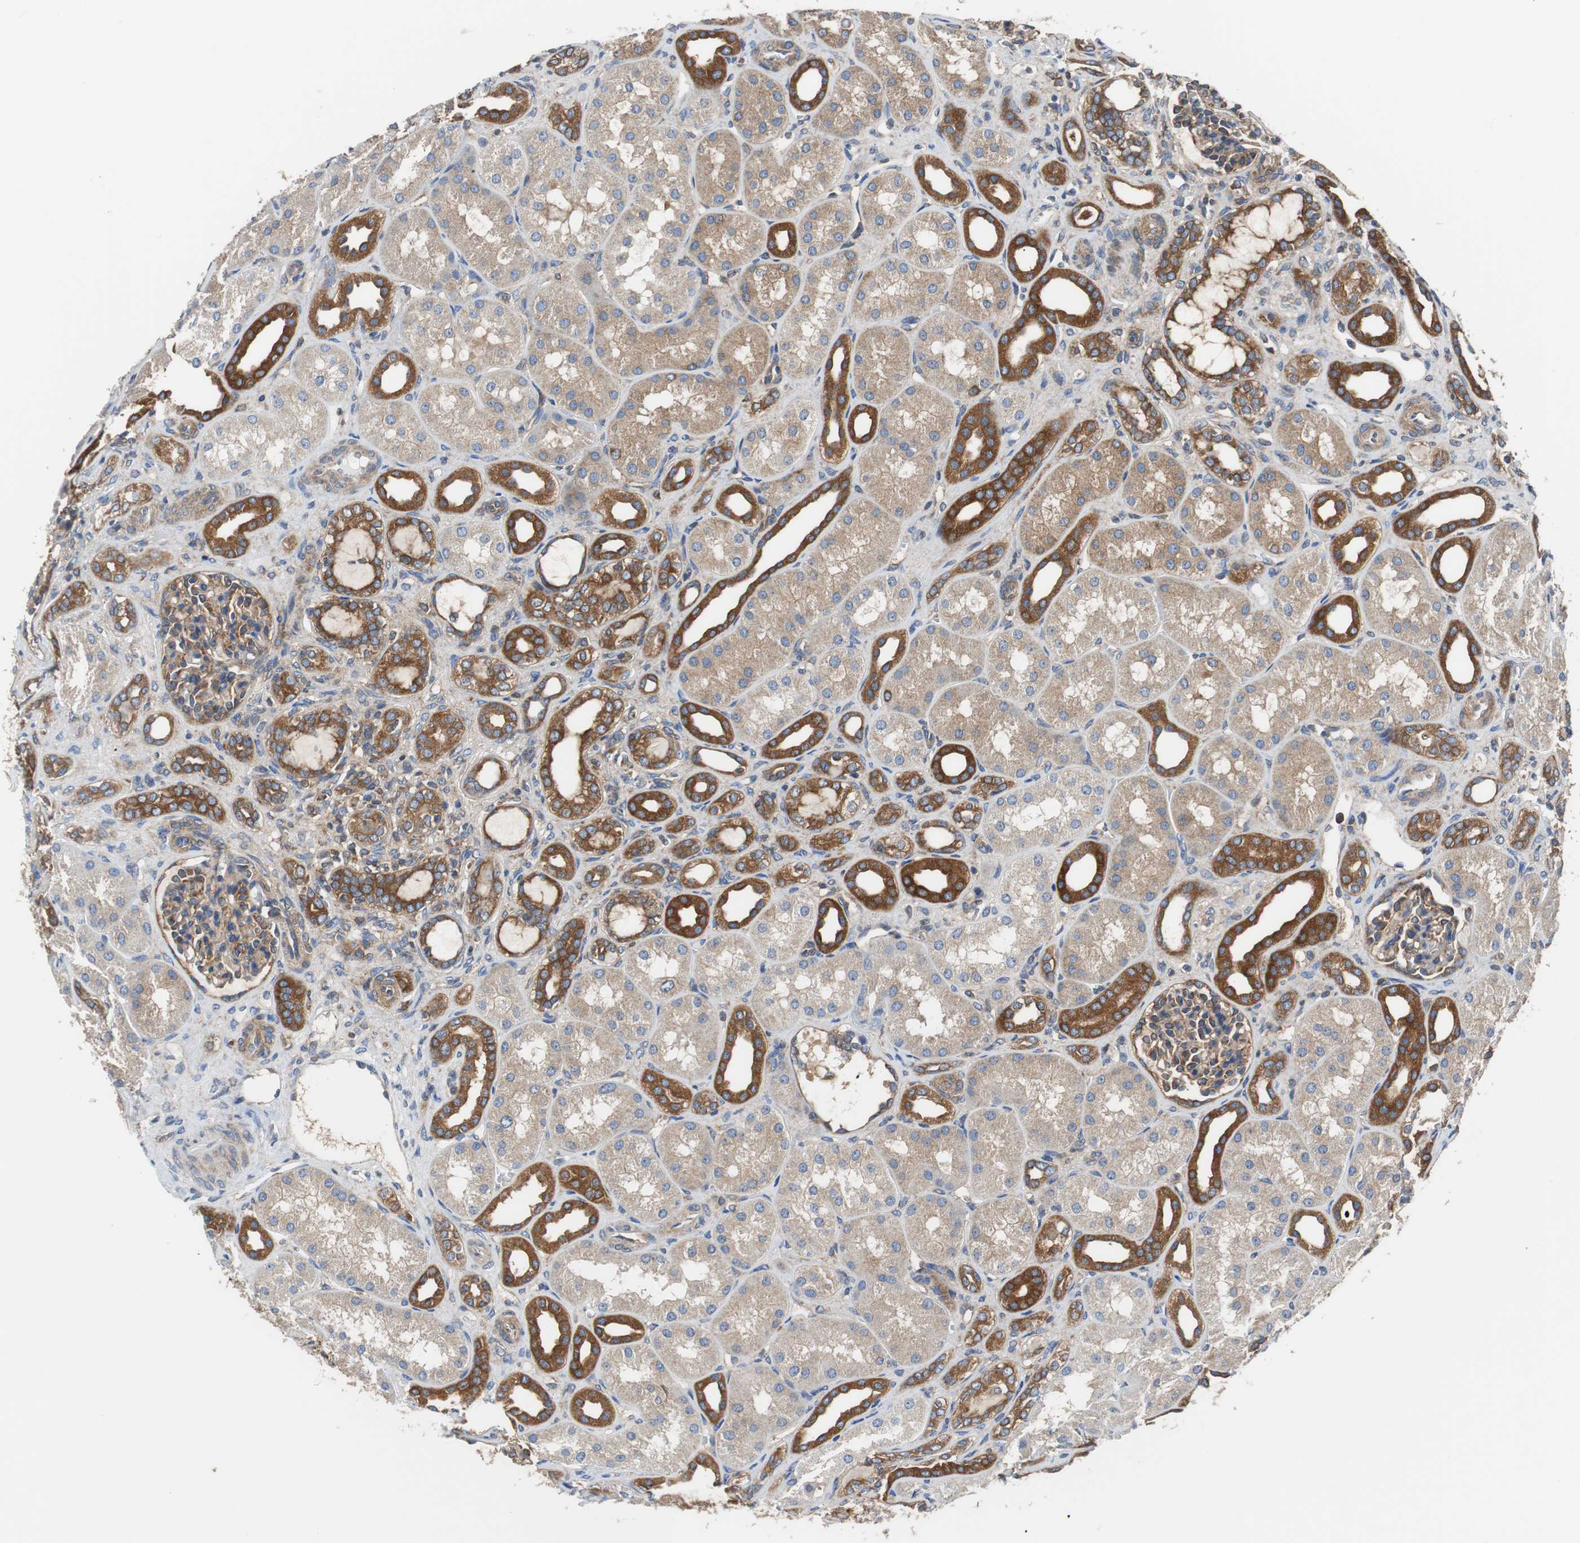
{"staining": {"intensity": "moderate", "quantity": ">75%", "location": "cytoplasmic/membranous"}, "tissue": "kidney", "cell_type": "Cells in glomeruli", "image_type": "normal", "snomed": [{"axis": "morphology", "description": "Normal tissue, NOS"}, {"axis": "topography", "description": "Kidney"}], "caption": "A medium amount of moderate cytoplasmic/membranous staining is seen in about >75% of cells in glomeruli in benign kidney. The staining was performed using DAB (3,3'-diaminobenzidine), with brown indicating positive protein expression. Nuclei are stained blue with hematoxylin.", "gene": "BRAF", "patient": {"sex": "male", "age": 7}}